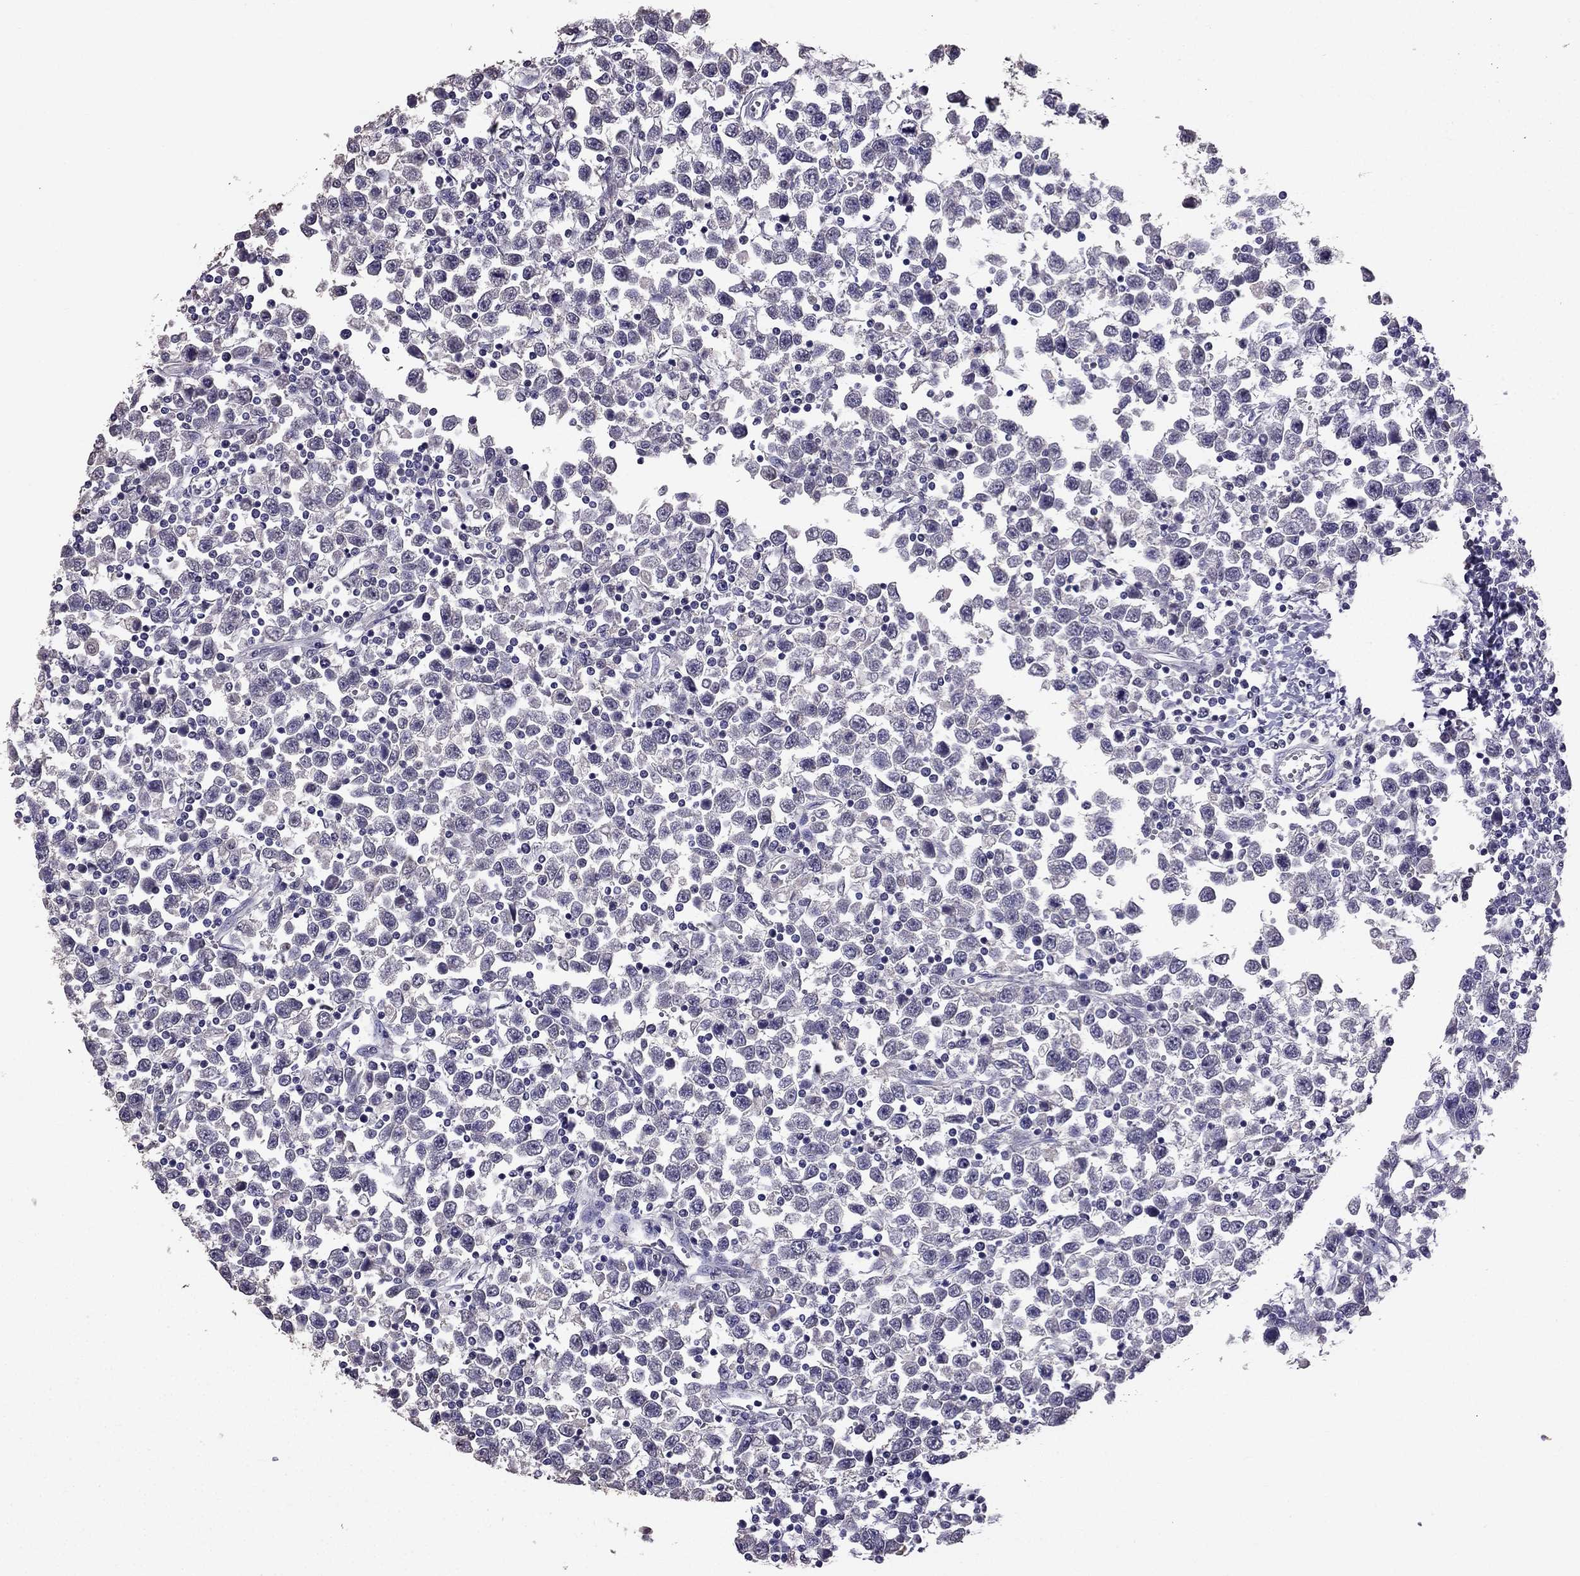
{"staining": {"intensity": "negative", "quantity": "none", "location": "none"}, "tissue": "testis cancer", "cell_type": "Tumor cells", "image_type": "cancer", "snomed": [{"axis": "morphology", "description": "Seminoma, NOS"}, {"axis": "topography", "description": "Testis"}], "caption": "Immunohistochemistry image of human testis cancer stained for a protein (brown), which demonstrates no positivity in tumor cells.", "gene": "SCG5", "patient": {"sex": "male", "age": 34}}